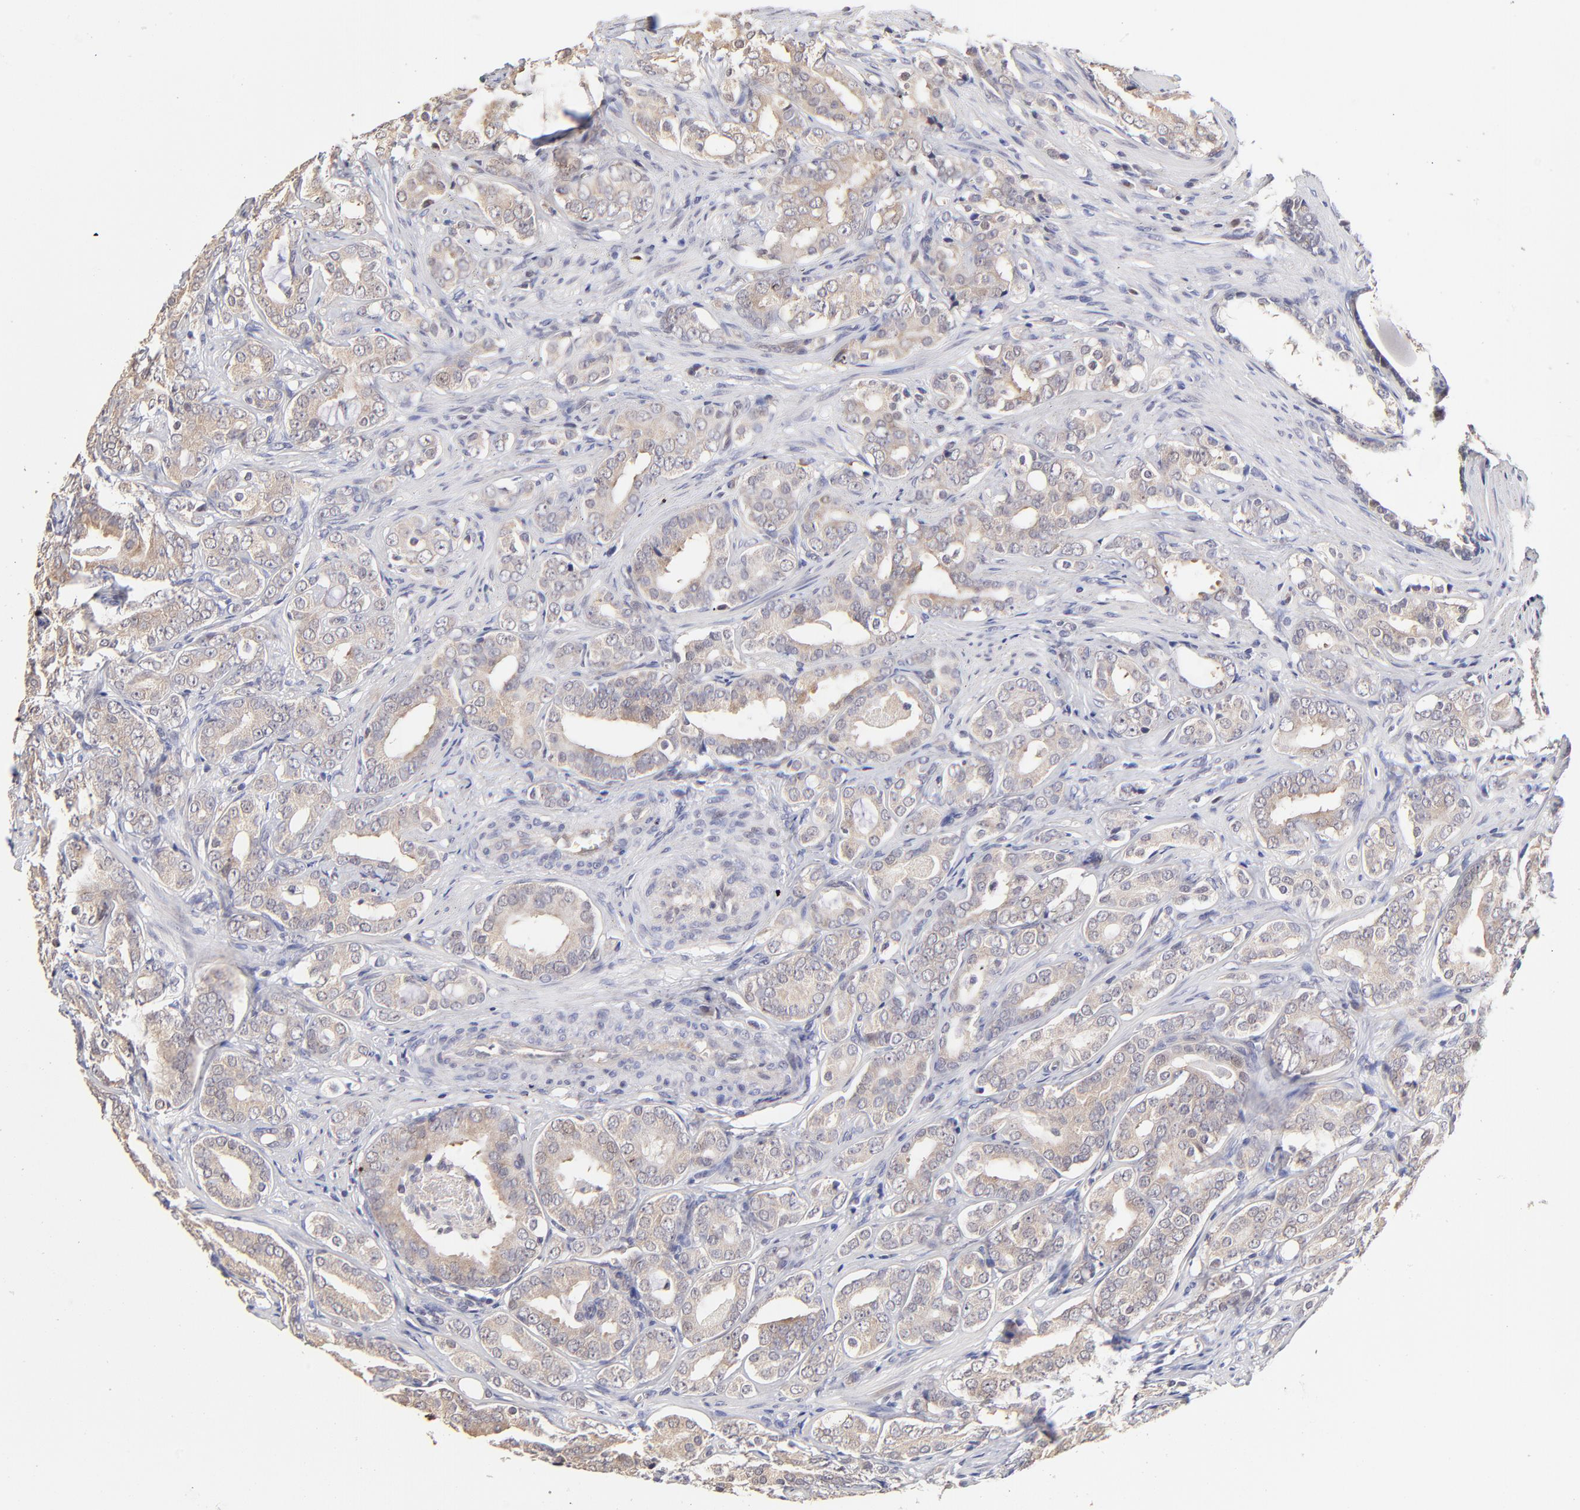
{"staining": {"intensity": "moderate", "quantity": ">75%", "location": "cytoplasmic/membranous"}, "tissue": "prostate cancer", "cell_type": "Tumor cells", "image_type": "cancer", "snomed": [{"axis": "morphology", "description": "Adenocarcinoma, Low grade"}, {"axis": "topography", "description": "Prostate"}], "caption": "A brown stain labels moderate cytoplasmic/membranous positivity of a protein in human adenocarcinoma (low-grade) (prostate) tumor cells.", "gene": "ZNF10", "patient": {"sex": "male", "age": 59}}